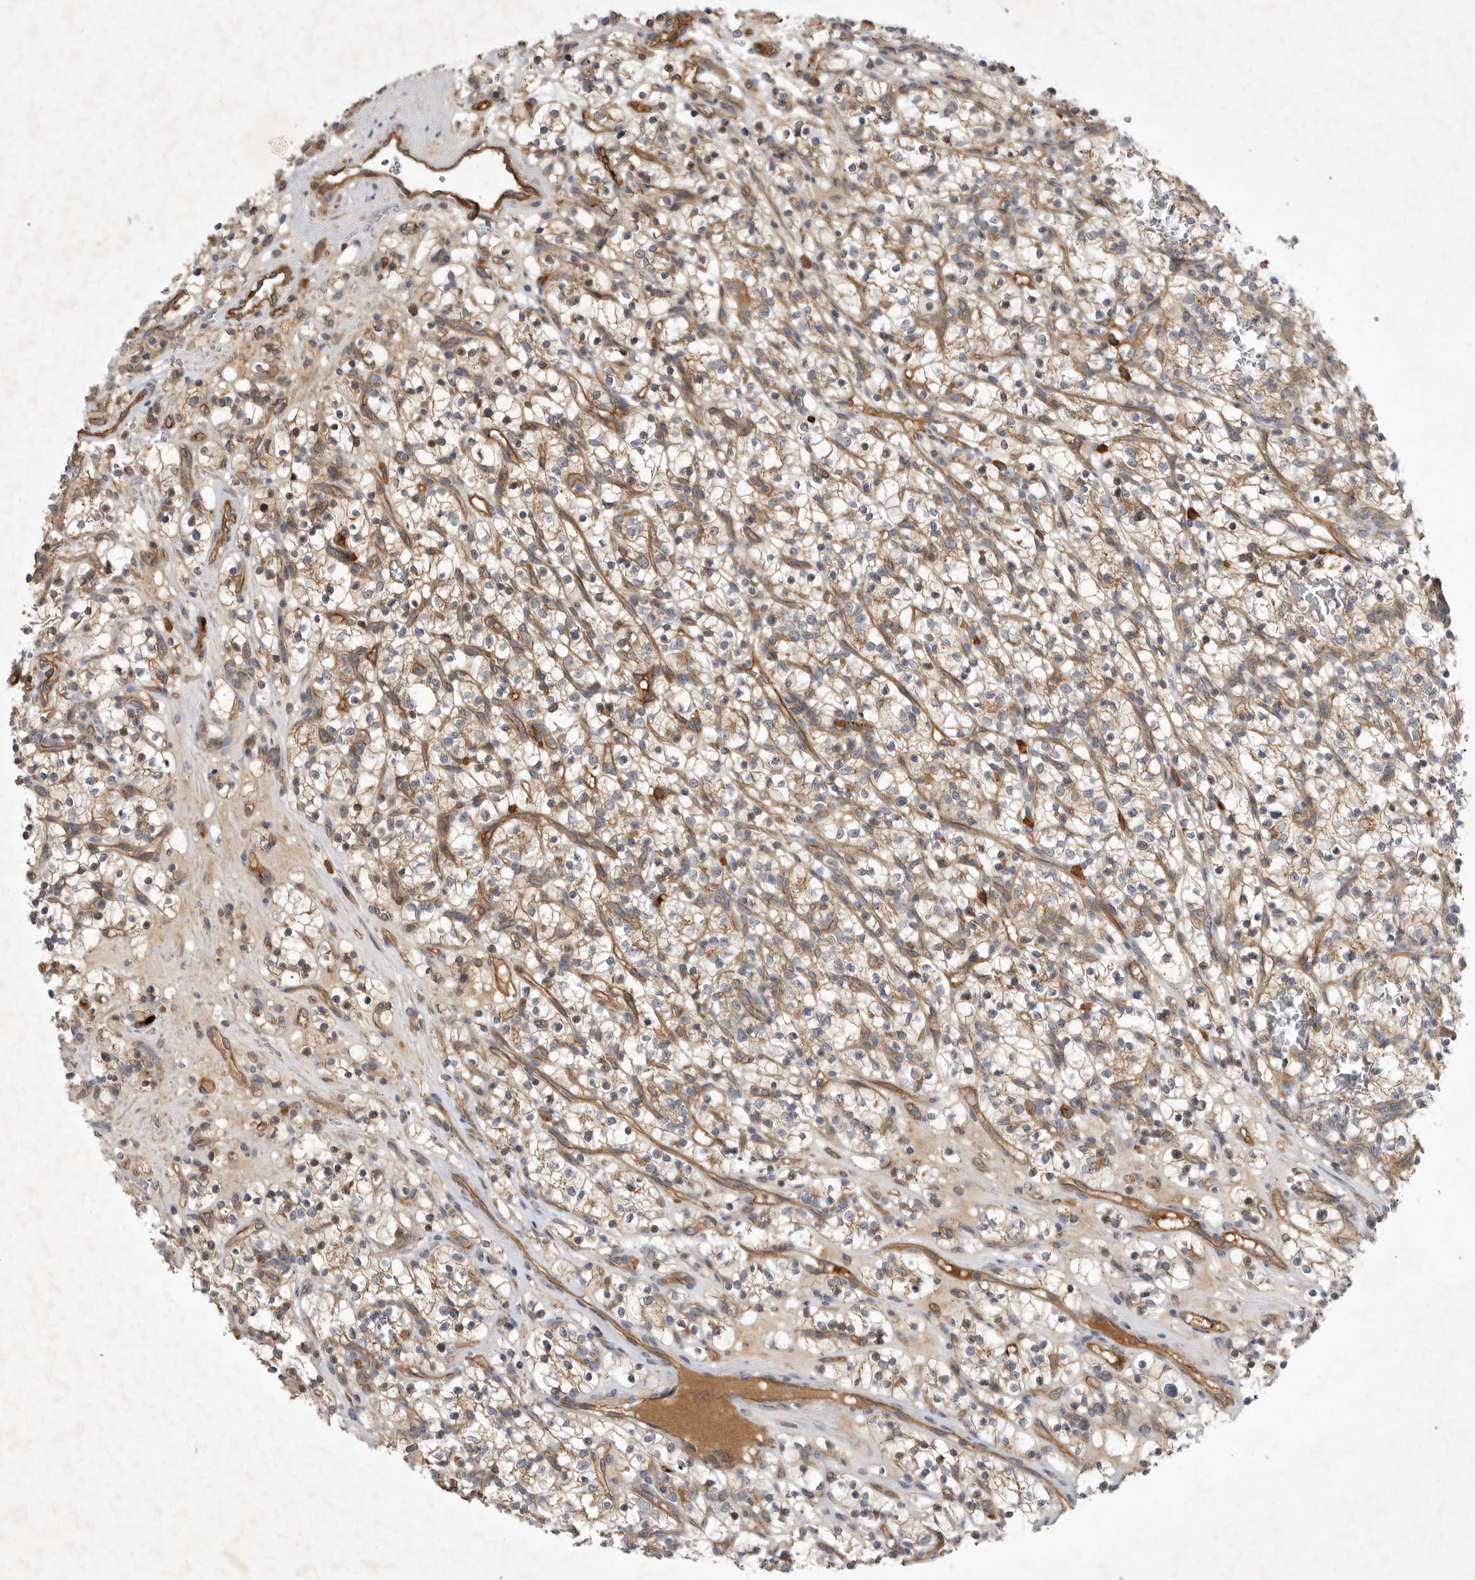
{"staining": {"intensity": "weak", "quantity": "<25%", "location": "cytoplasmic/membranous"}, "tissue": "renal cancer", "cell_type": "Tumor cells", "image_type": "cancer", "snomed": [{"axis": "morphology", "description": "Adenocarcinoma, NOS"}, {"axis": "topography", "description": "Kidney"}], "caption": "Immunohistochemistry of human adenocarcinoma (renal) exhibits no staining in tumor cells.", "gene": "MLPH", "patient": {"sex": "female", "age": 57}}